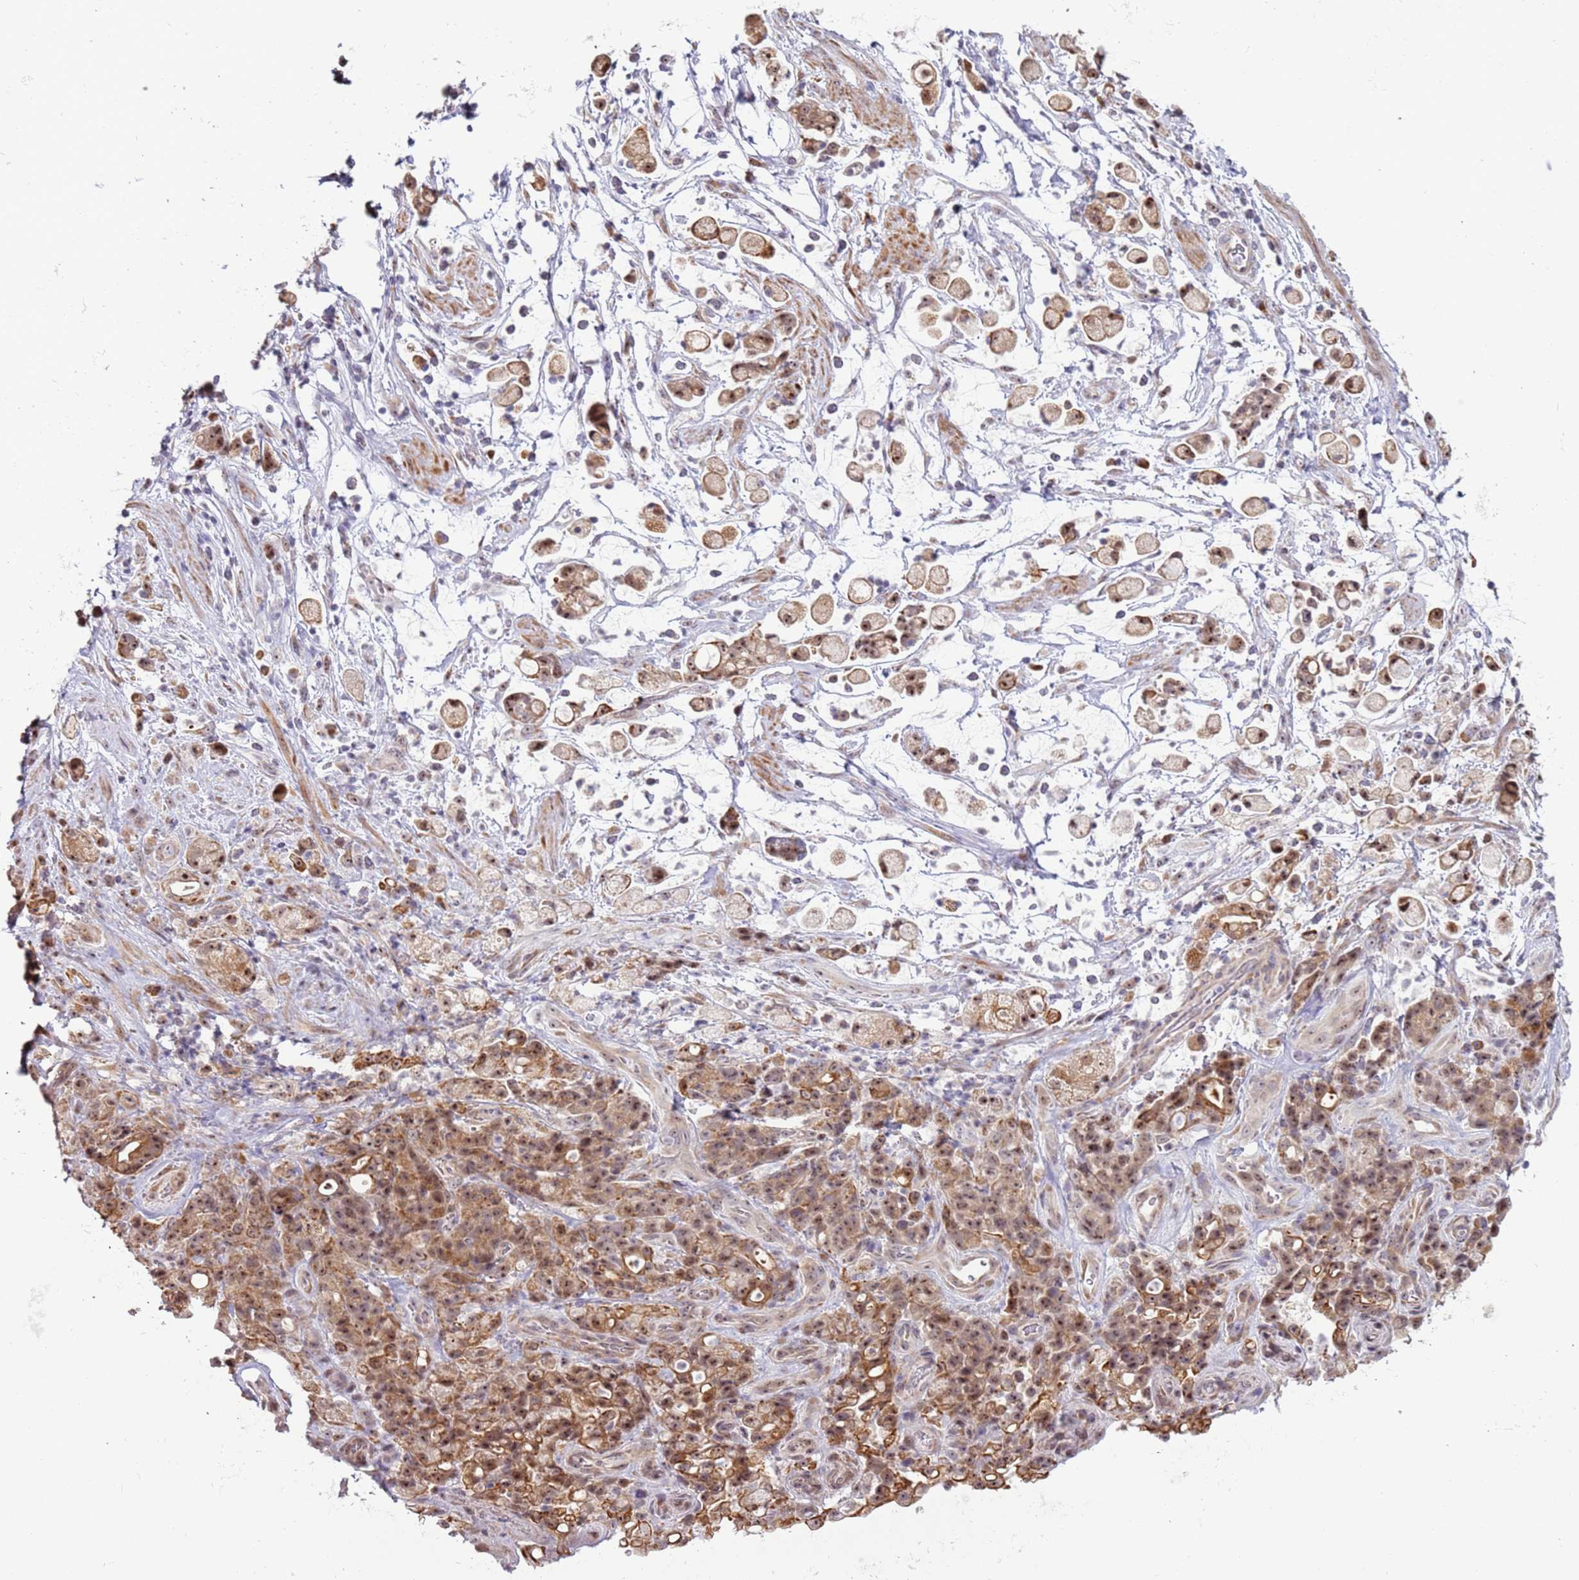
{"staining": {"intensity": "moderate", "quantity": ">75%", "location": "cytoplasmic/membranous,nuclear"}, "tissue": "stomach cancer", "cell_type": "Tumor cells", "image_type": "cancer", "snomed": [{"axis": "morphology", "description": "Adenocarcinoma, NOS"}, {"axis": "topography", "description": "Stomach"}], "caption": "IHC staining of stomach cancer (adenocarcinoma), which demonstrates medium levels of moderate cytoplasmic/membranous and nuclear positivity in approximately >75% of tumor cells indicating moderate cytoplasmic/membranous and nuclear protein positivity. The staining was performed using DAB (brown) for protein detection and nuclei were counterstained in hematoxylin (blue).", "gene": "UCMA", "patient": {"sex": "female", "age": 60}}